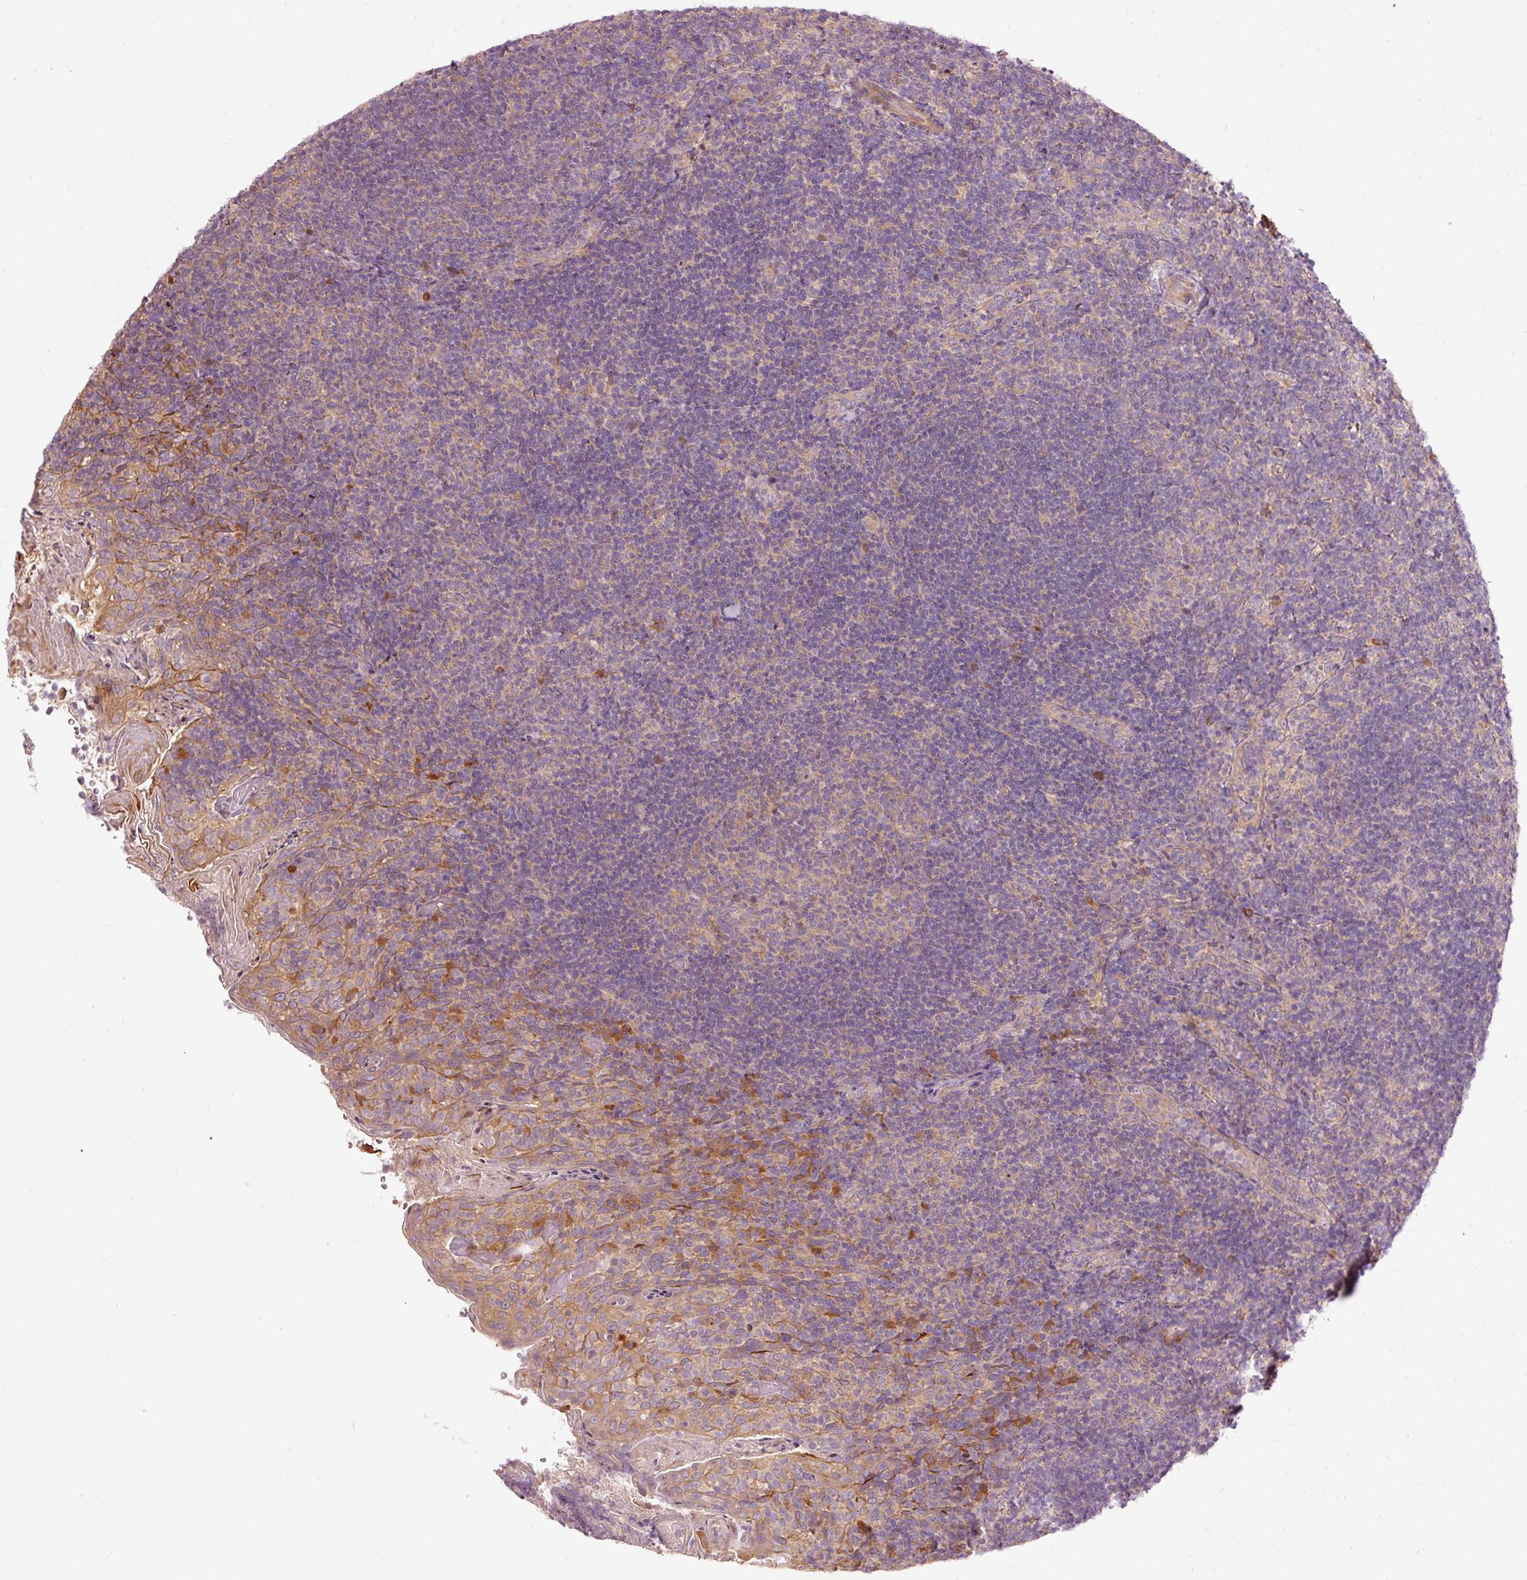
{"staining": {"intensity": "moderate", "quantity": "<25%", "location": "cytoplasmic/membranous"}, "tissue": "tonsil", "cell_type": "Germinal center cells", "image_type": "normal", "snomed": [{"axis": "morphology", "description": "Normal tissue, NOS"}, {"axis": "topography", "description": "Tonsil"}], "caption": "Protein expression by immunohistochemistry (IHC) reveals moderate cytoplasmic/membranous expression in approximately <25% of germinal center cells in benign tonsil.", "gene": "MAP10", "patient": {"sex": "female", "age": 10}}